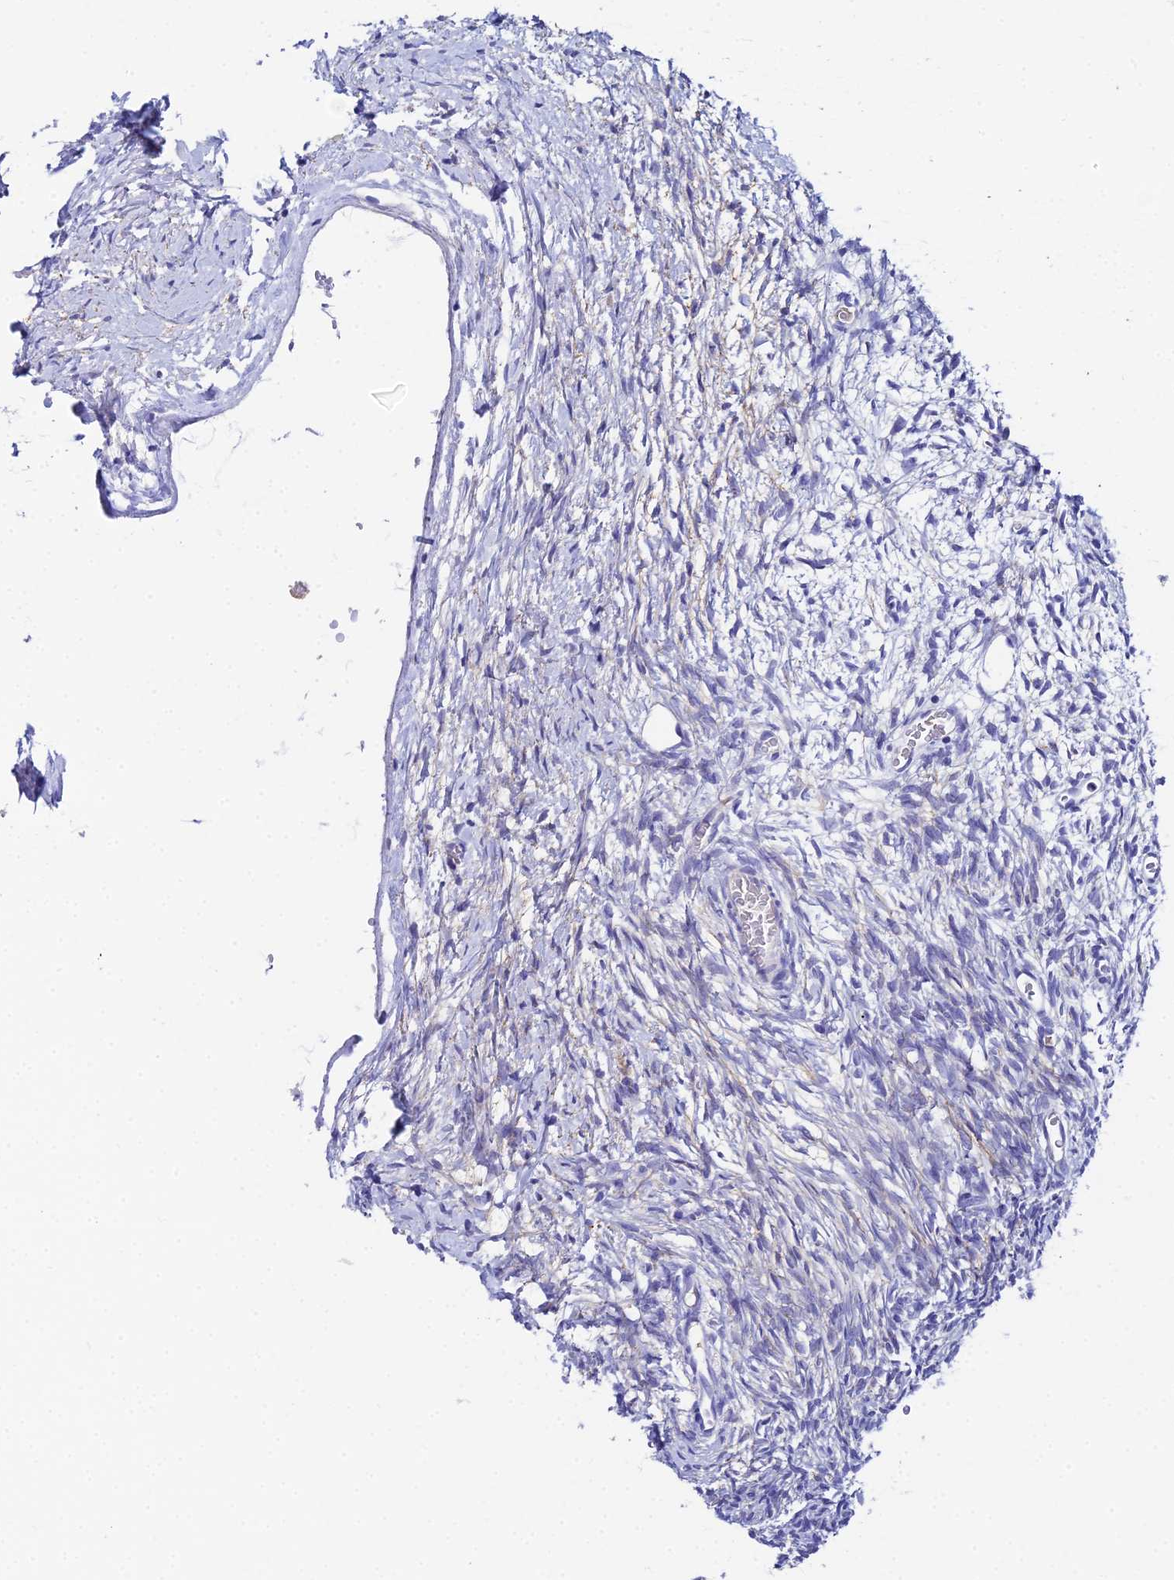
{"staining": {"intensity": "negative", "quantity": "none", "location": "none"}, "tissue": "ovary", "cell_type": "Ovarian stroma cells", "image_type": "normal", "snomed": [{"axis": "morphology", "description": "Normal tissue, NOS"}, {"axis": "topography", "description": "Ovary"}], "caption": "This is an immunohistochemistry (IHC) histopathology image of benign human ovary. There is no staining in ovarian stroma cells.", "gene": "UBE2L3", "patient": {"sex": "female", "age": 39}}